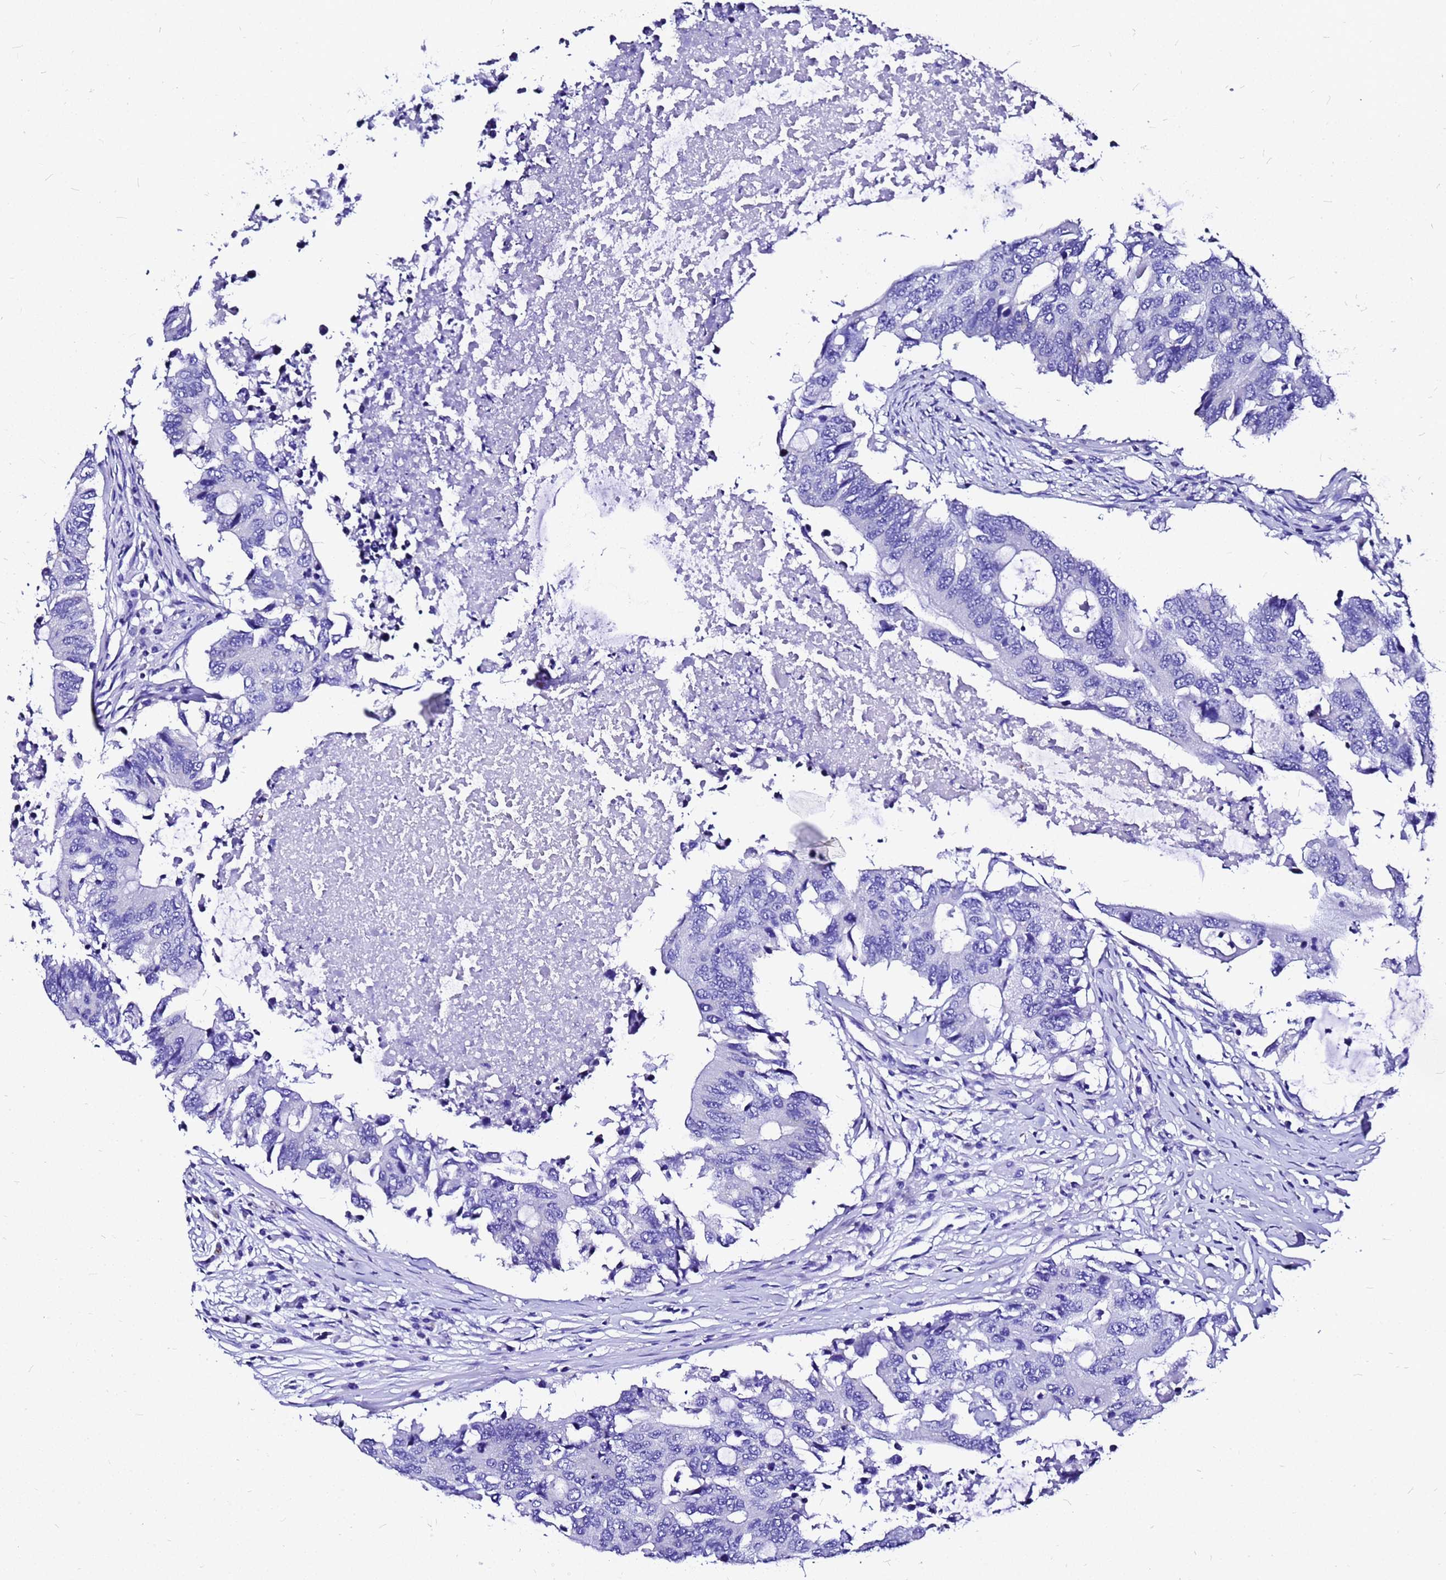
{"staining": {"intensity": "negative", "quantity": "none", "location": "none"}, "tissue": "colorectal cancer", "cell_type": "Tumor cells", "image_type": "cancer", "snomed": [{"axis": "morphology", "description": "Adenocarcinoma, NOS"}, {"axis": "topography", "description": "Colon"}], "caption": "There is no significant expression in tumor cells of adenocarcinoma (colorectal).", "gene": "HERC4", "patient": {"sex": "male", "age": 71}}